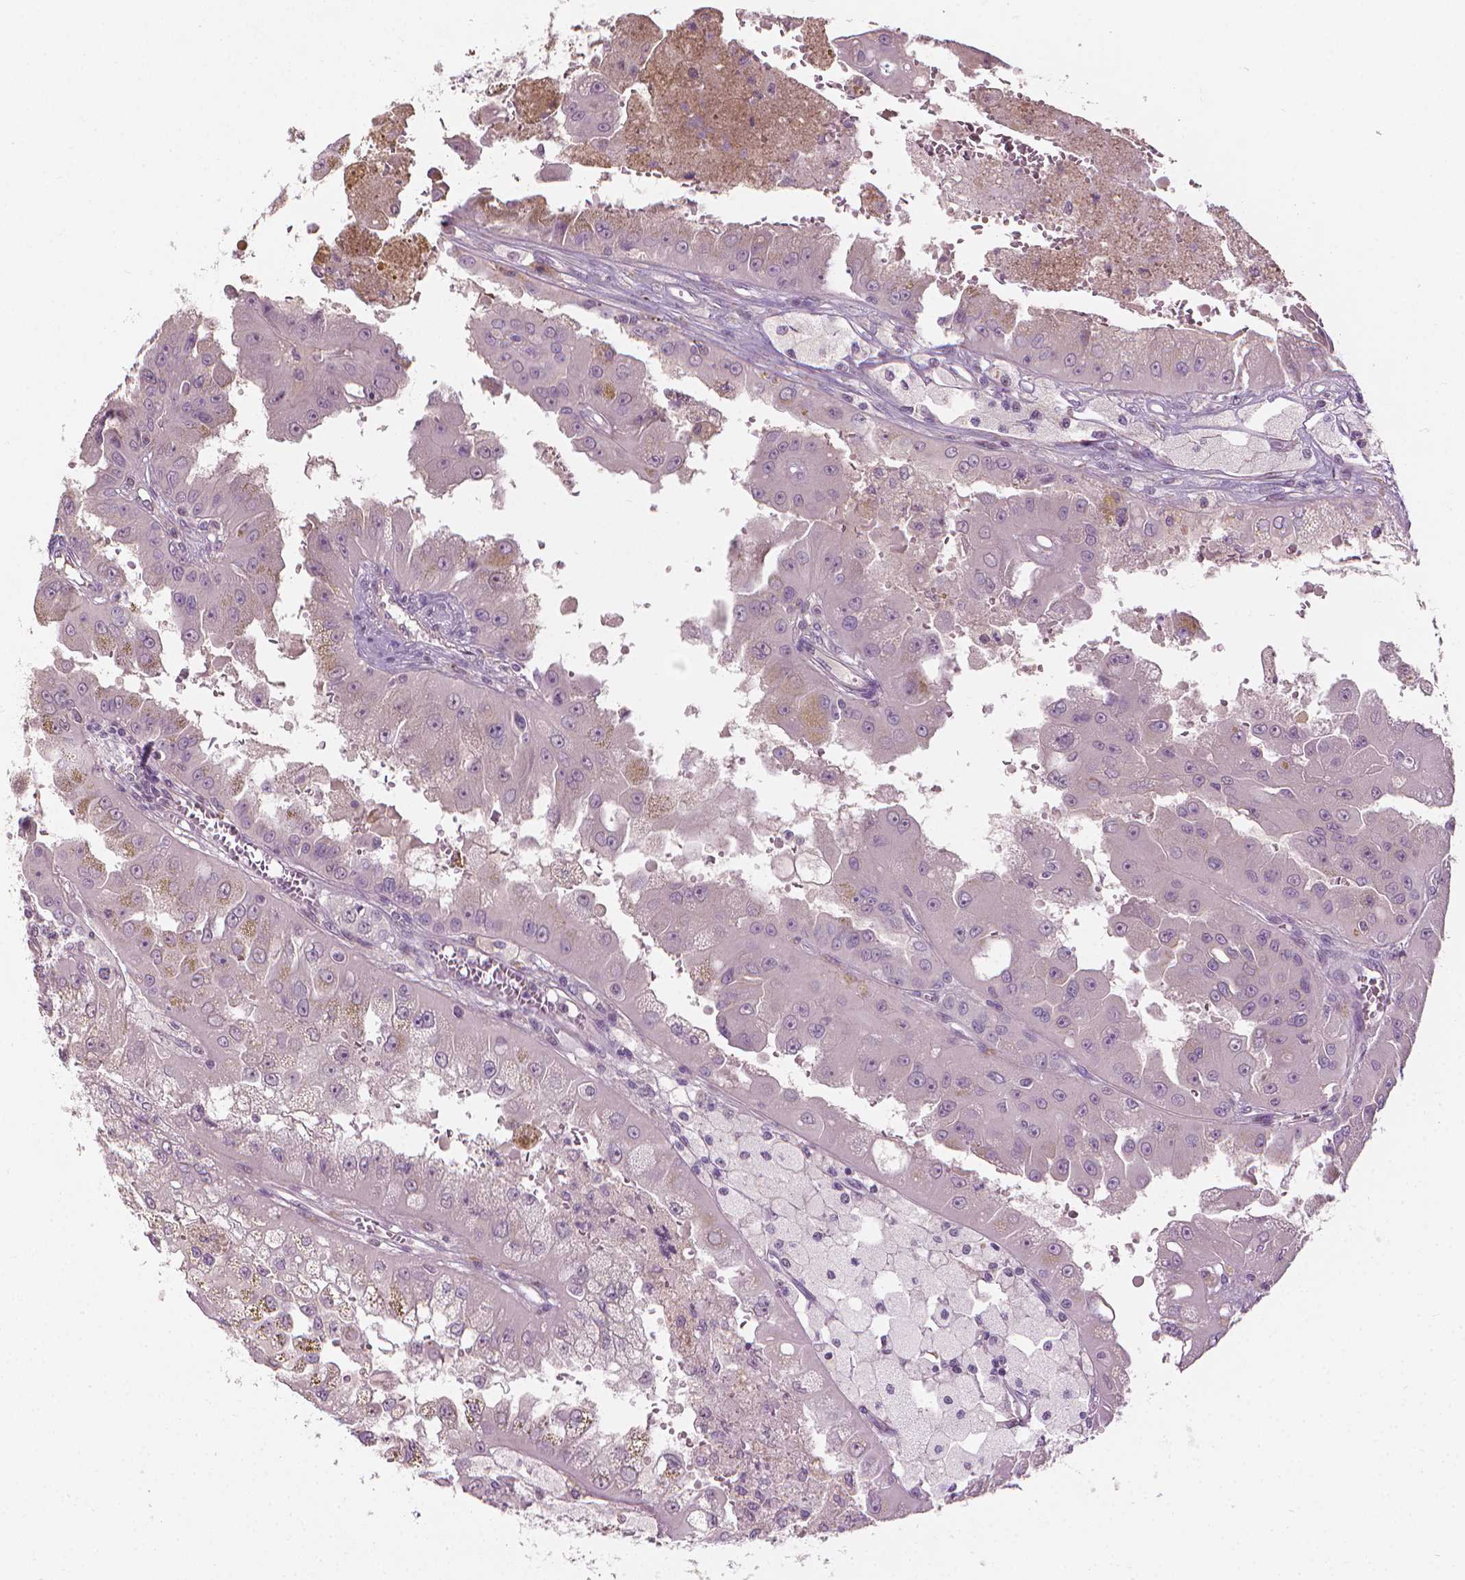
{"staining": {"intensity": "negative", "quantity": "none", "location": "none"}, "tissue": "renal cancer", "cell_type": "Tumor cells", "image_type": "cancer", "snomed": [{"axis": "morphology", "description": "Adenocarcinoma, NOS"}, {"axis": "topography", "description": "Kidney"}], "caption": "This is an immunohistochemistry micrograph of human renal adenocarcinoma. There is no staining in tumor cells.", "gene": "SAXO2", "patient": {"sex": "male", "age": 58}}